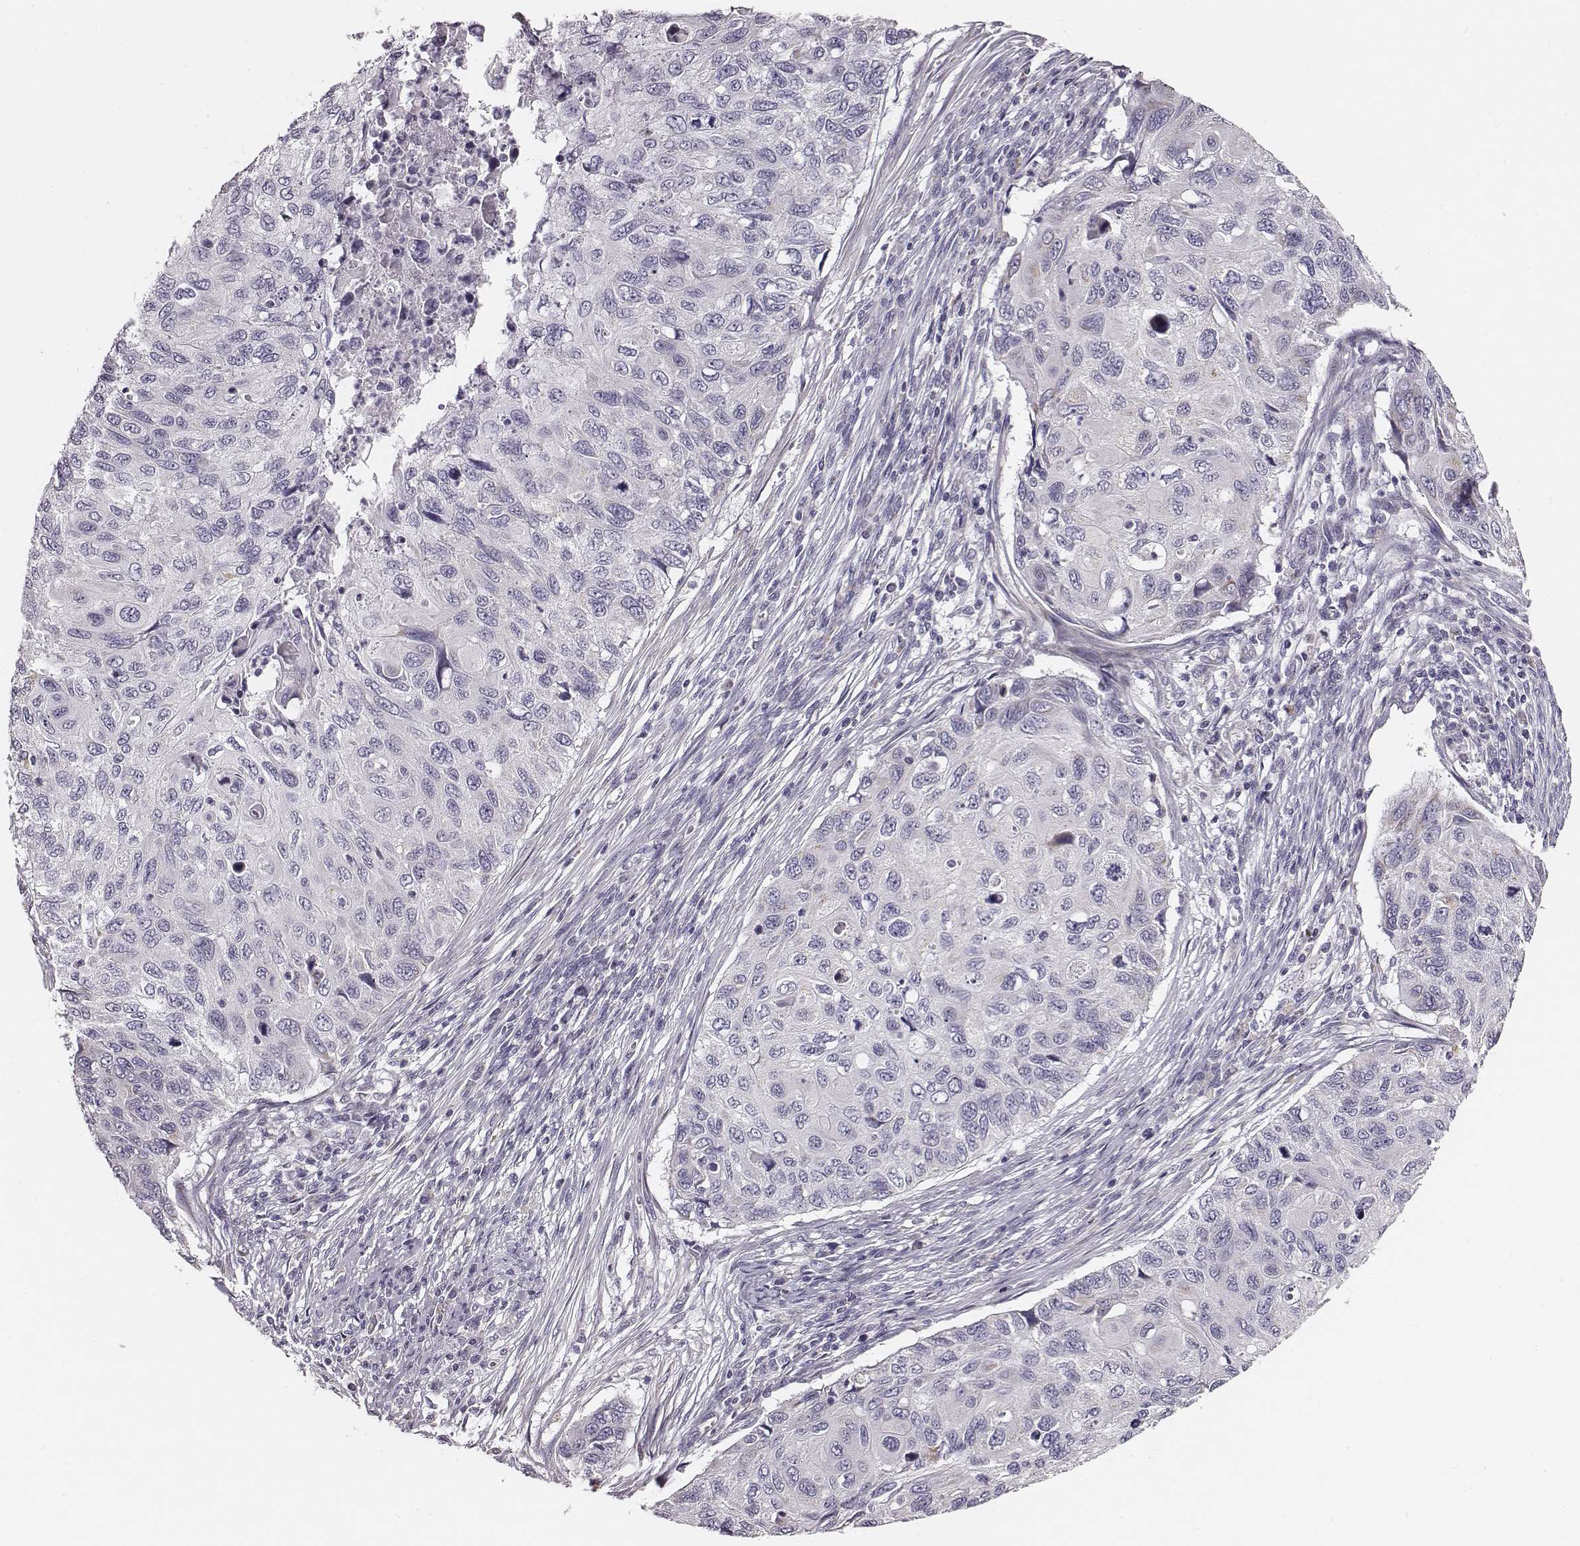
{"staining": {"intensity": "negative", "quantity": "none", "location": "none"}, "tissue": "cervical cancer", "cell_type": "Tumor cells", "image_type": "cancer", "snomed": [{"axis": "morphology", "description": "Squamous cell carcinoma, NOS"}, {"axis": "topography", "description": "Cervix"}], "caption": "DAB immunohistochemical staining of human cervical squamous cell carcinoma reveals no significant staining in tumor cells.", "gene": "UBL4B", "patient": {"sex": "female", "age": 70}}